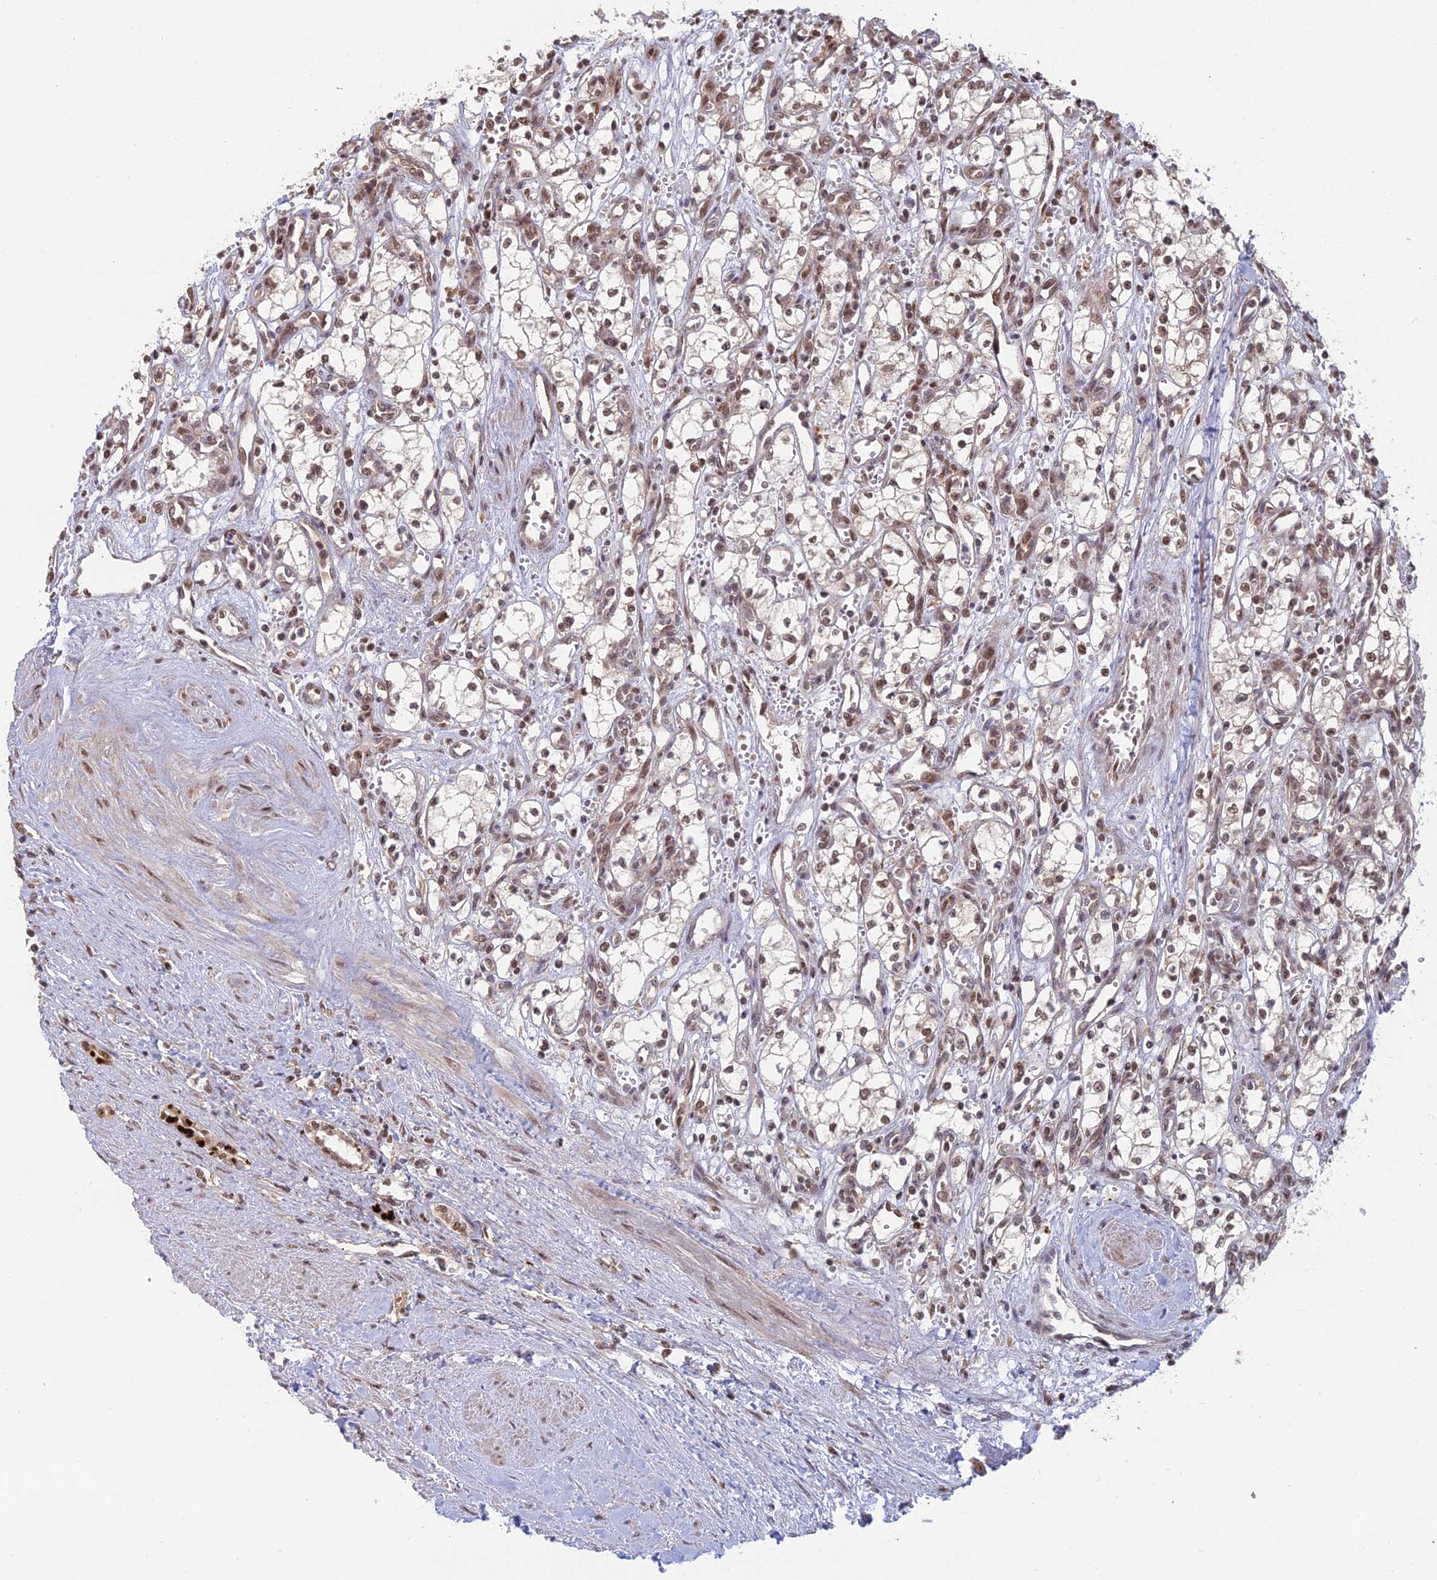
{"staining": {"intensity": "moderate", "quantity": ">75%", "location": "nuclear"}, "tissue": "renal cancer", "cell_type": "Tumor cells", "image_type": "cancer", "snomed": [{"axis": "morphology", "description": "Adenocarcinoma, NOS"}, {"axis": "topography", "description": "Kidney"}], "caption": "Protein expression analysis of human renal cancer reveals moderate nuclear staining in about >75% of tumor cells.", "gene": "RANBP3", "patient": {"sex": "male", "age": 59}}